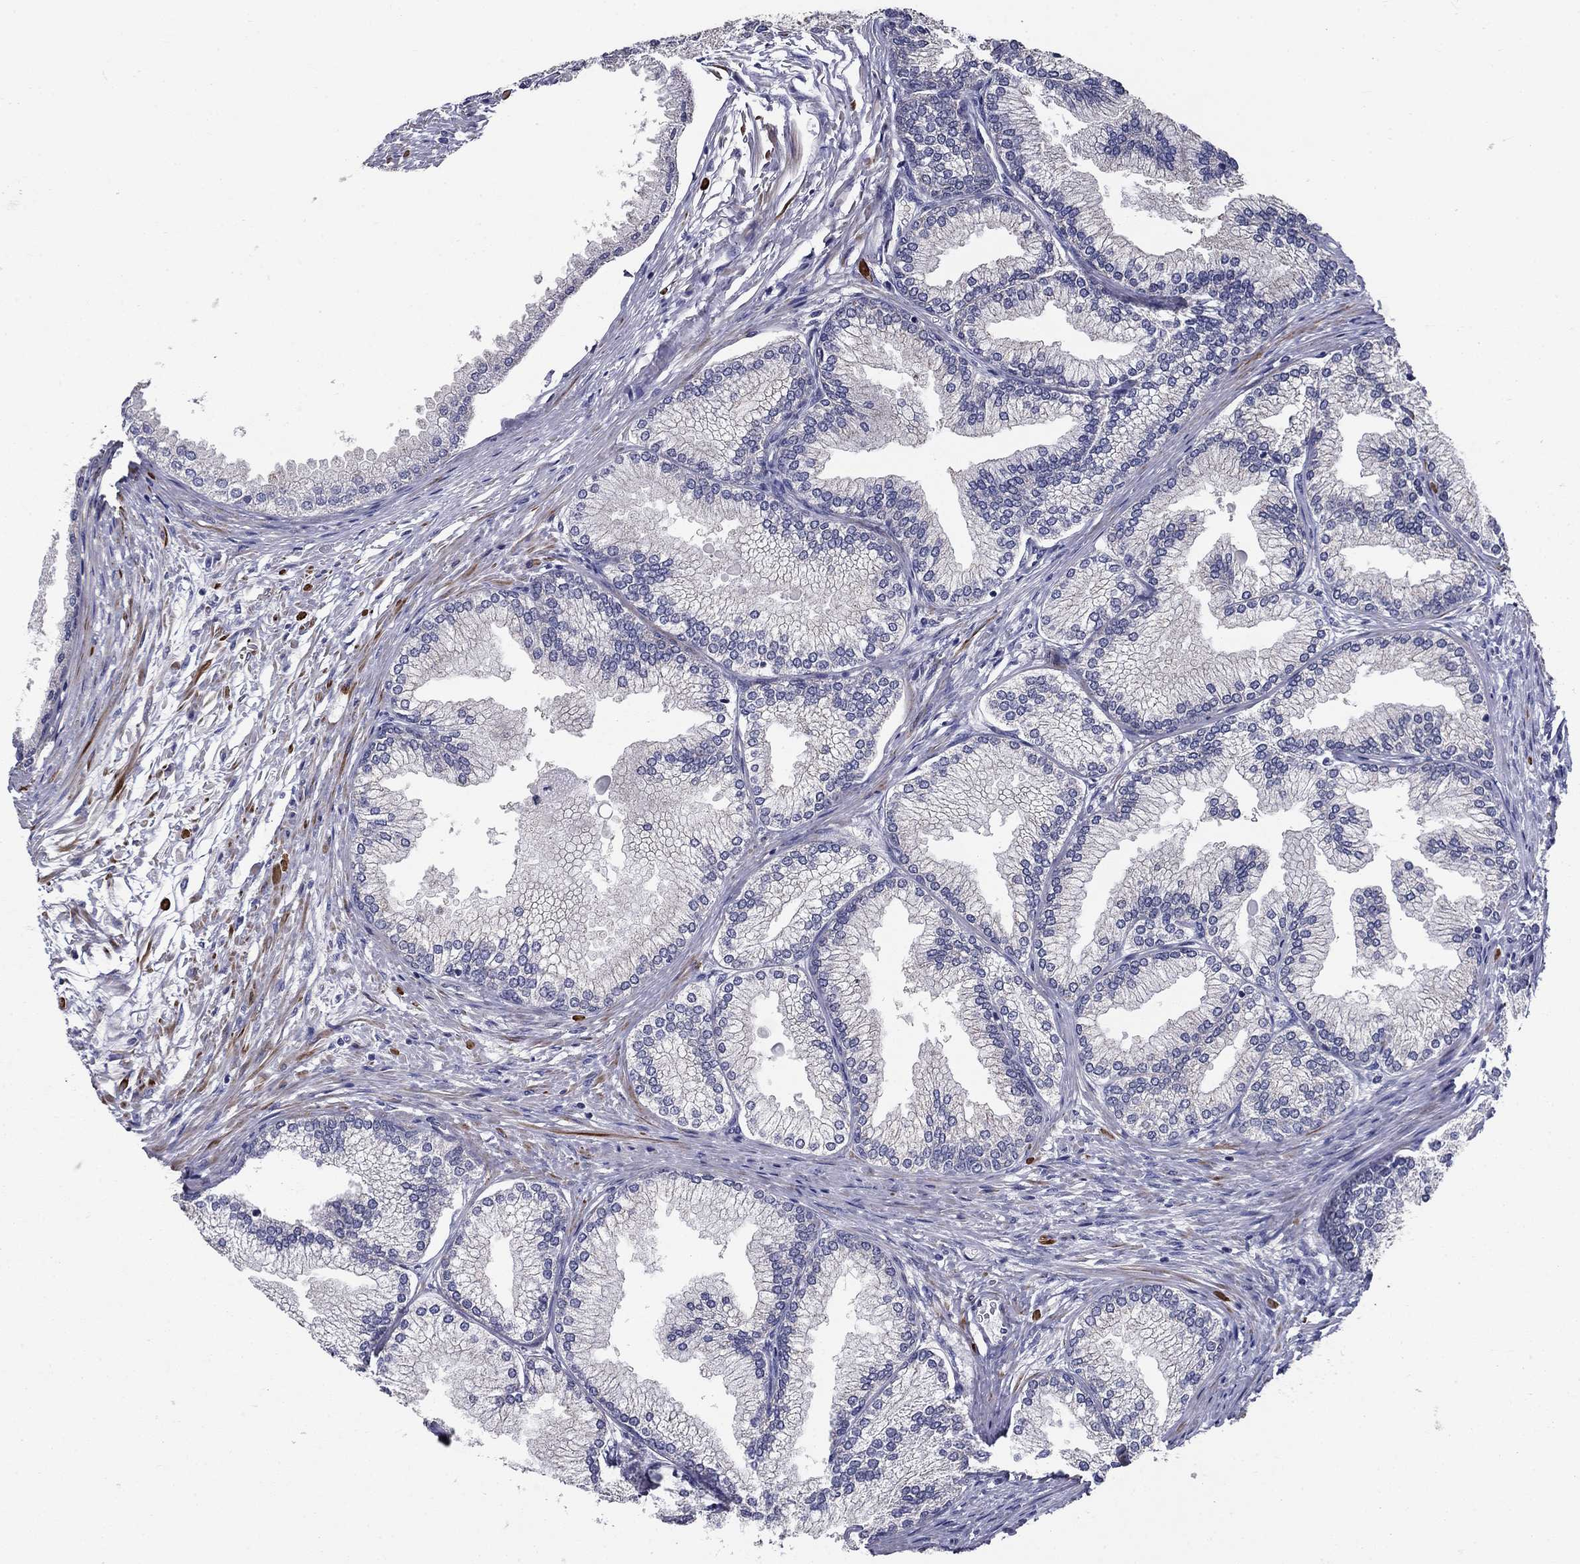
{"staining": {"intensity": "negative", "quantity": "none", "location": "none"}, "tissue": "prostate", "cell_type": "Glandular cells", "image_type": "normal", "snomed": [{"axis": "morphology", "description": "Normal tissue, NOS"}, {"axis": "topography", "description": "Prostate"}], "caption": "This histopathology image is of benign prostate stained with immunohistochemistry (IHC) to label a protein in brown with the nuclei are counter-stained blue. There is no staining in glandular cells. (DAB (3,3'-diaminobenzidine) immunohistochemistry (IHC), high magnification).", "gene": "LACTB2", "patient": {"sex": "male", "age": 72}}